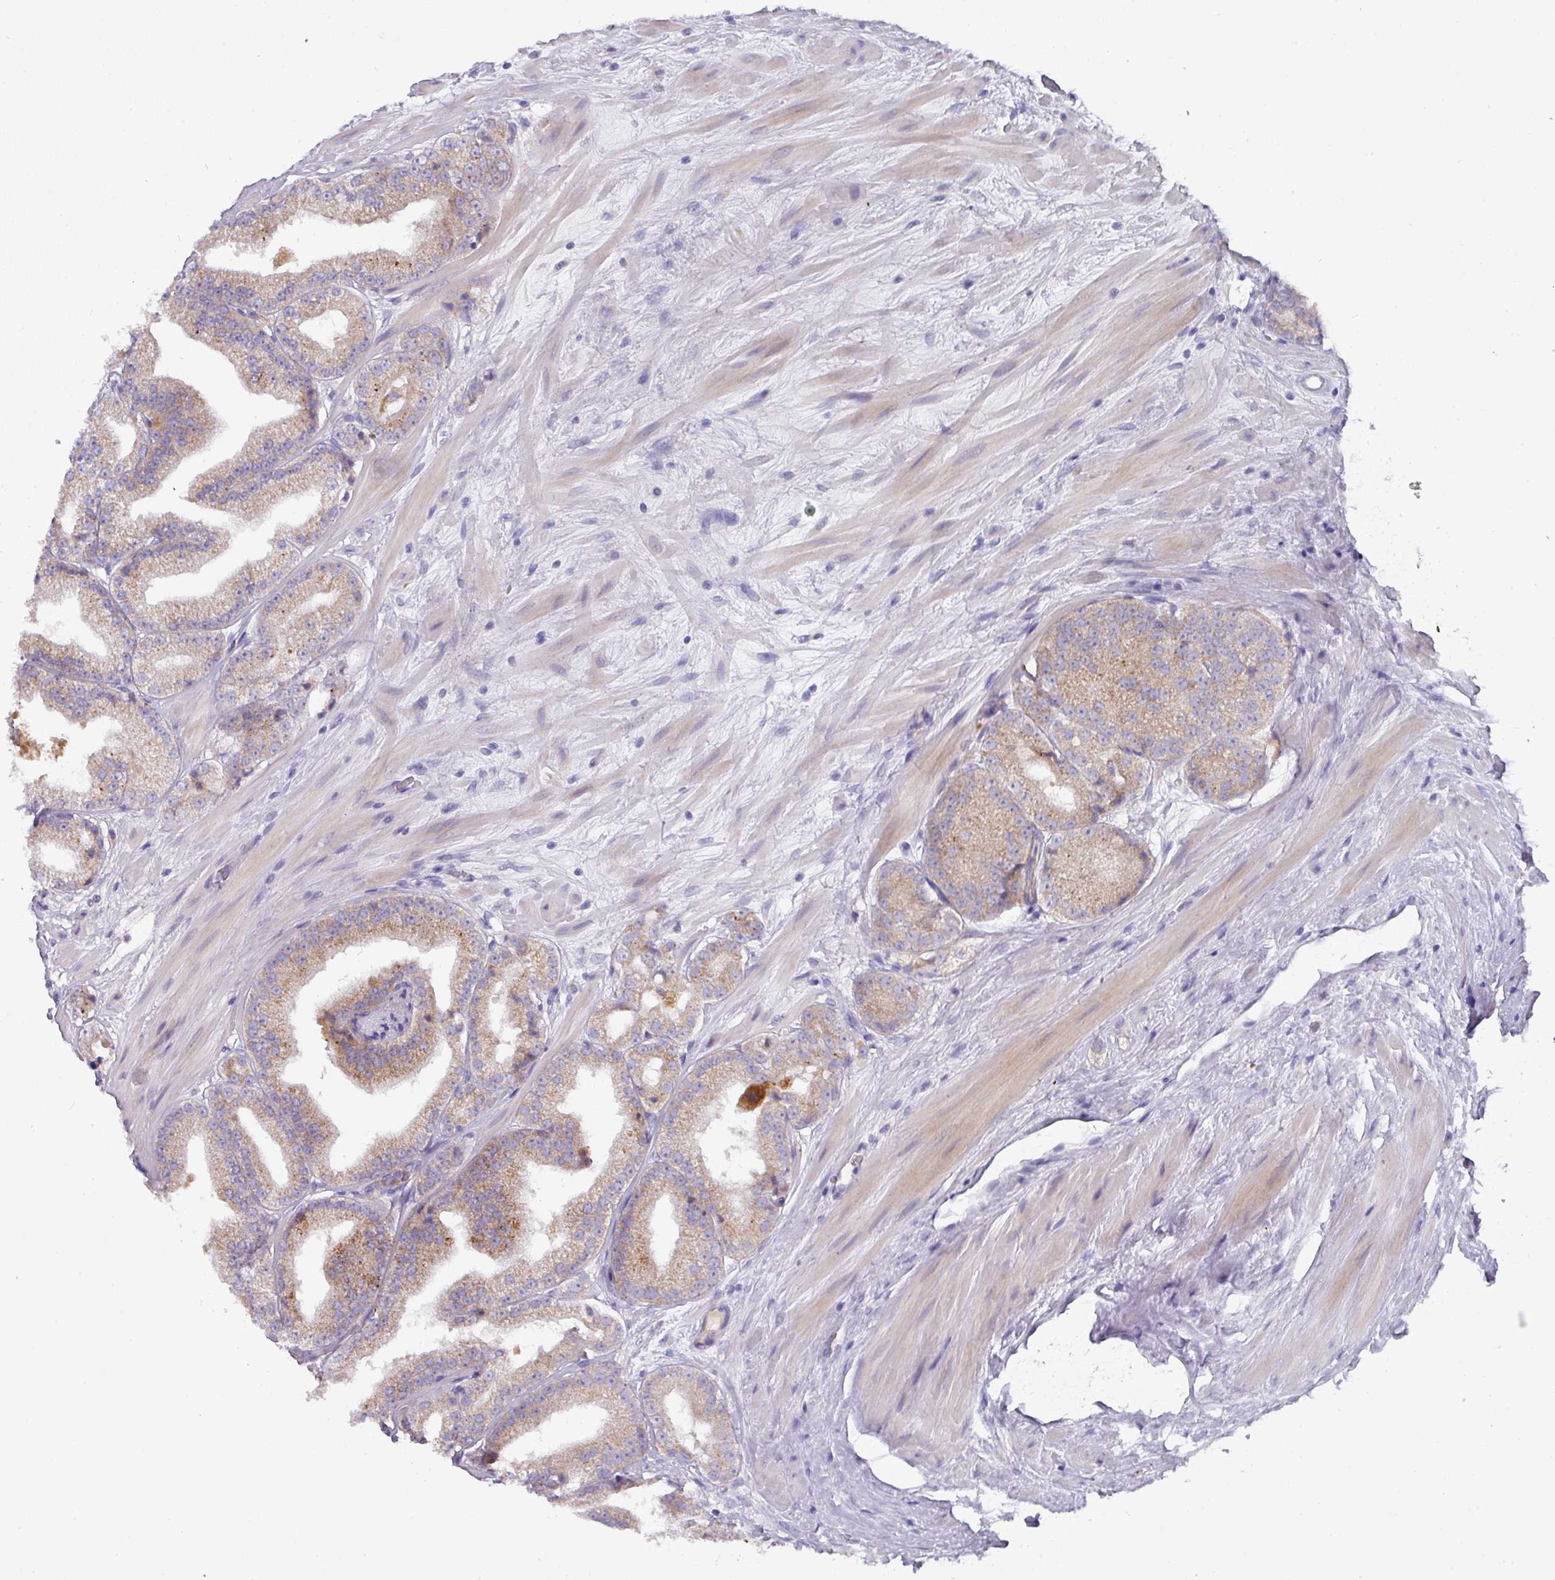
{"staining": {"intensity": "moderate", "quantity": "<25%", "location": "cytoplasmic/membranous"}, "tissue": "prostate cancer", "cell_type": "Tumor cells", "image_type": "cancer", "snomed": [{"axis": "morphology", "description": "Adenocarcinoma, High grade"}, {"axis": "topography", "description": "Prostate"}], "caption": "An immunohistochemistry micrograph of tumor tissue is shown. Protein staining in brown highlights moderate cytoplasmic/membranous positivity in prostate adenocarcinoma (high-grade) within tumor cells.", "gene": "IL4R", "patient": {"sex": "male", "age": 68}}